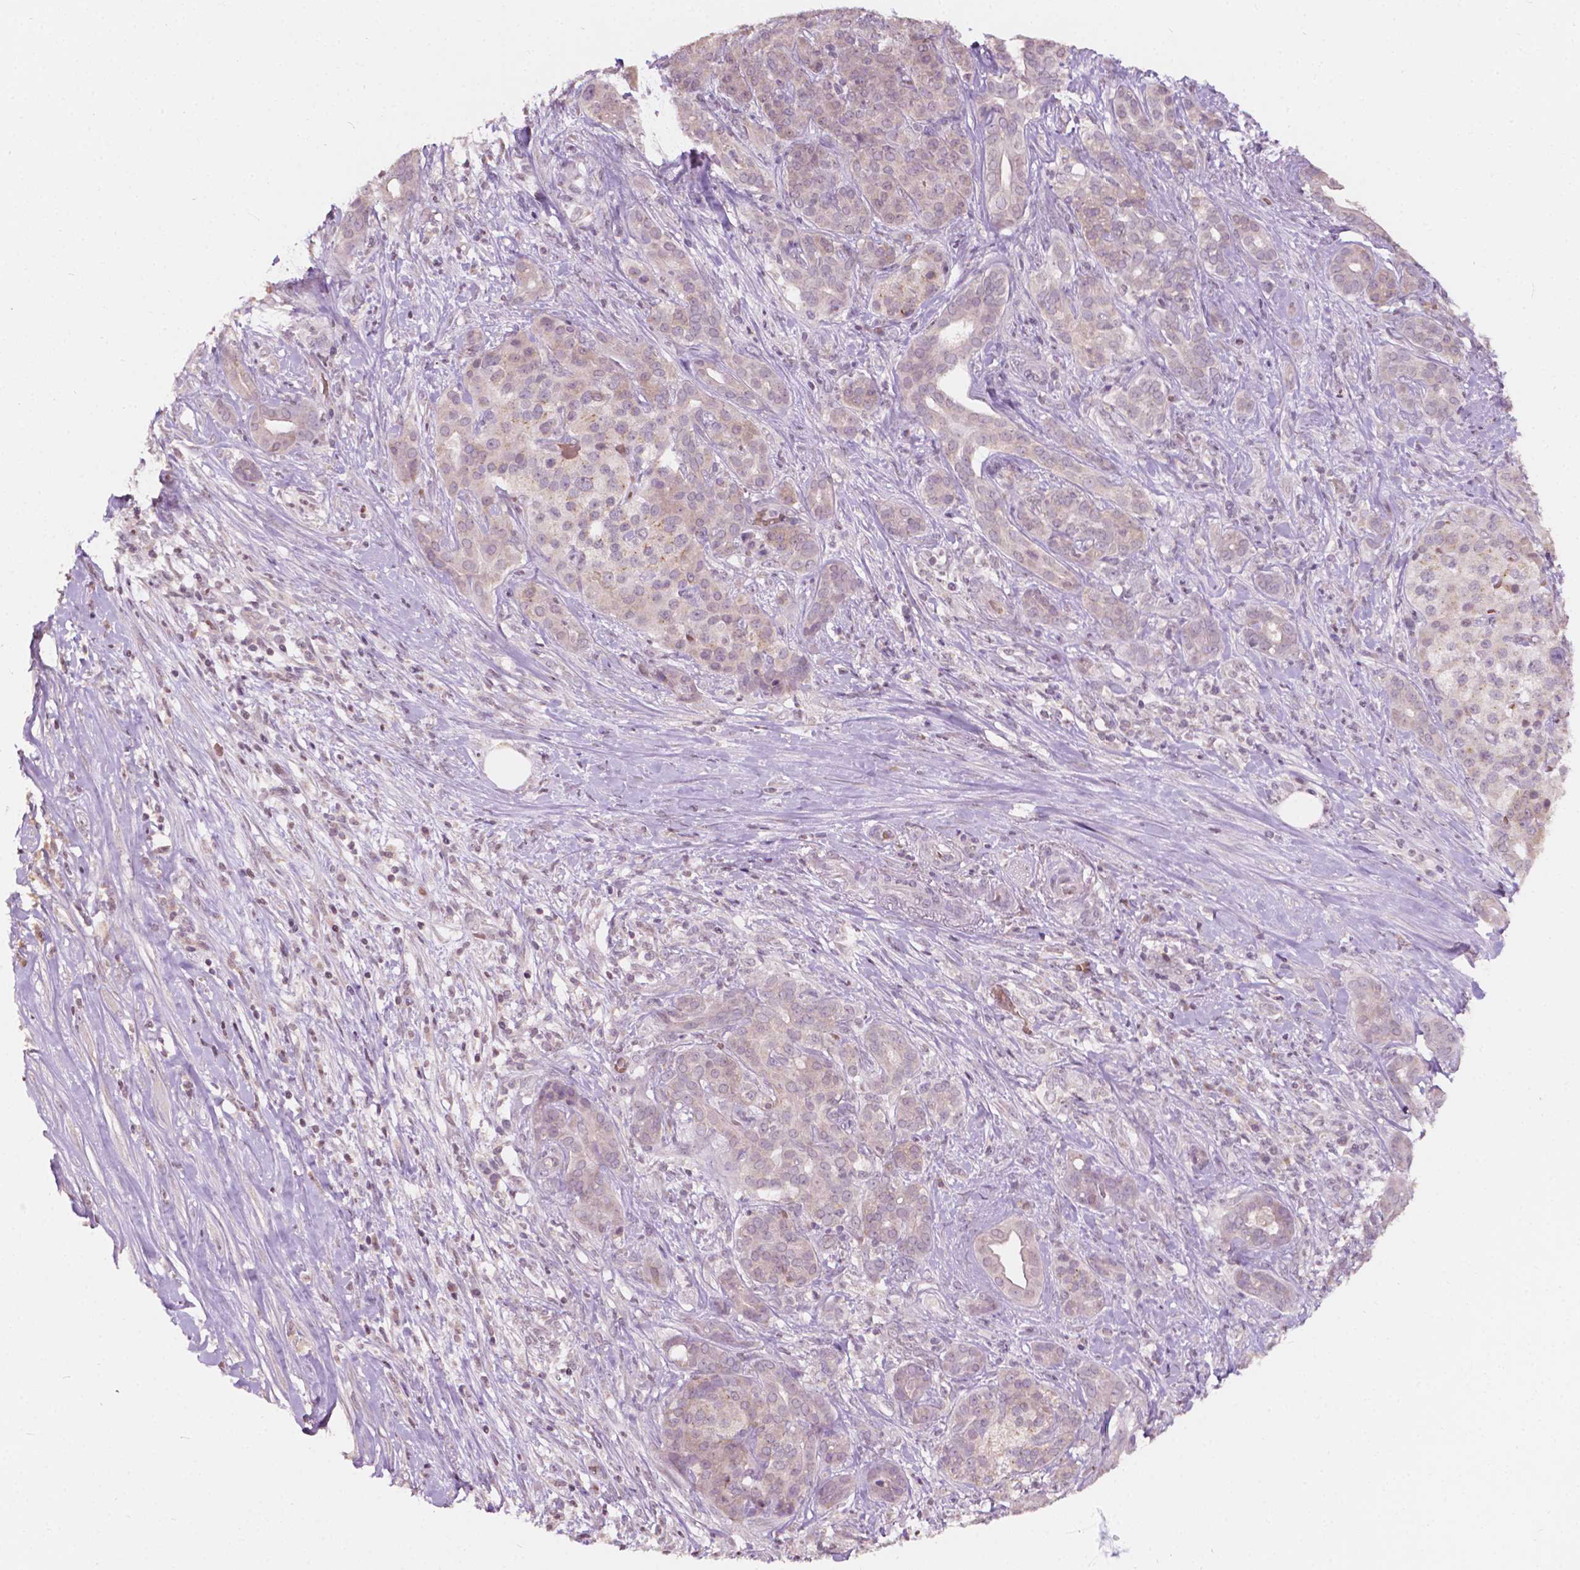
{"staining": {"intensity": "weak", "quantity": ">75%", "location": "cytoplasmic/membranous"}, "tissue": "pancreatic cancer", "cell_type": "Tumor cells", "image_type": "cancer", "snomed": [{"axis": "morphology", "description": "Normal tissue, NOS"}, {"axis": "morphology", "description": "Inflammation, NOS"}, {"axis": "morphology", "description": "Adenocarcinoma, NOS"}, {"axis": "topography", "description": "Pancreas"}], "caption": "Human adenocarcinoma (pancreatic) stained with a brown dye demonstrates weak cytoplasmic/membranous positive staining in about >75% of tumor cells.", "gene": "NOS1AP", "patient": {"sex": "male", "age": 57}}